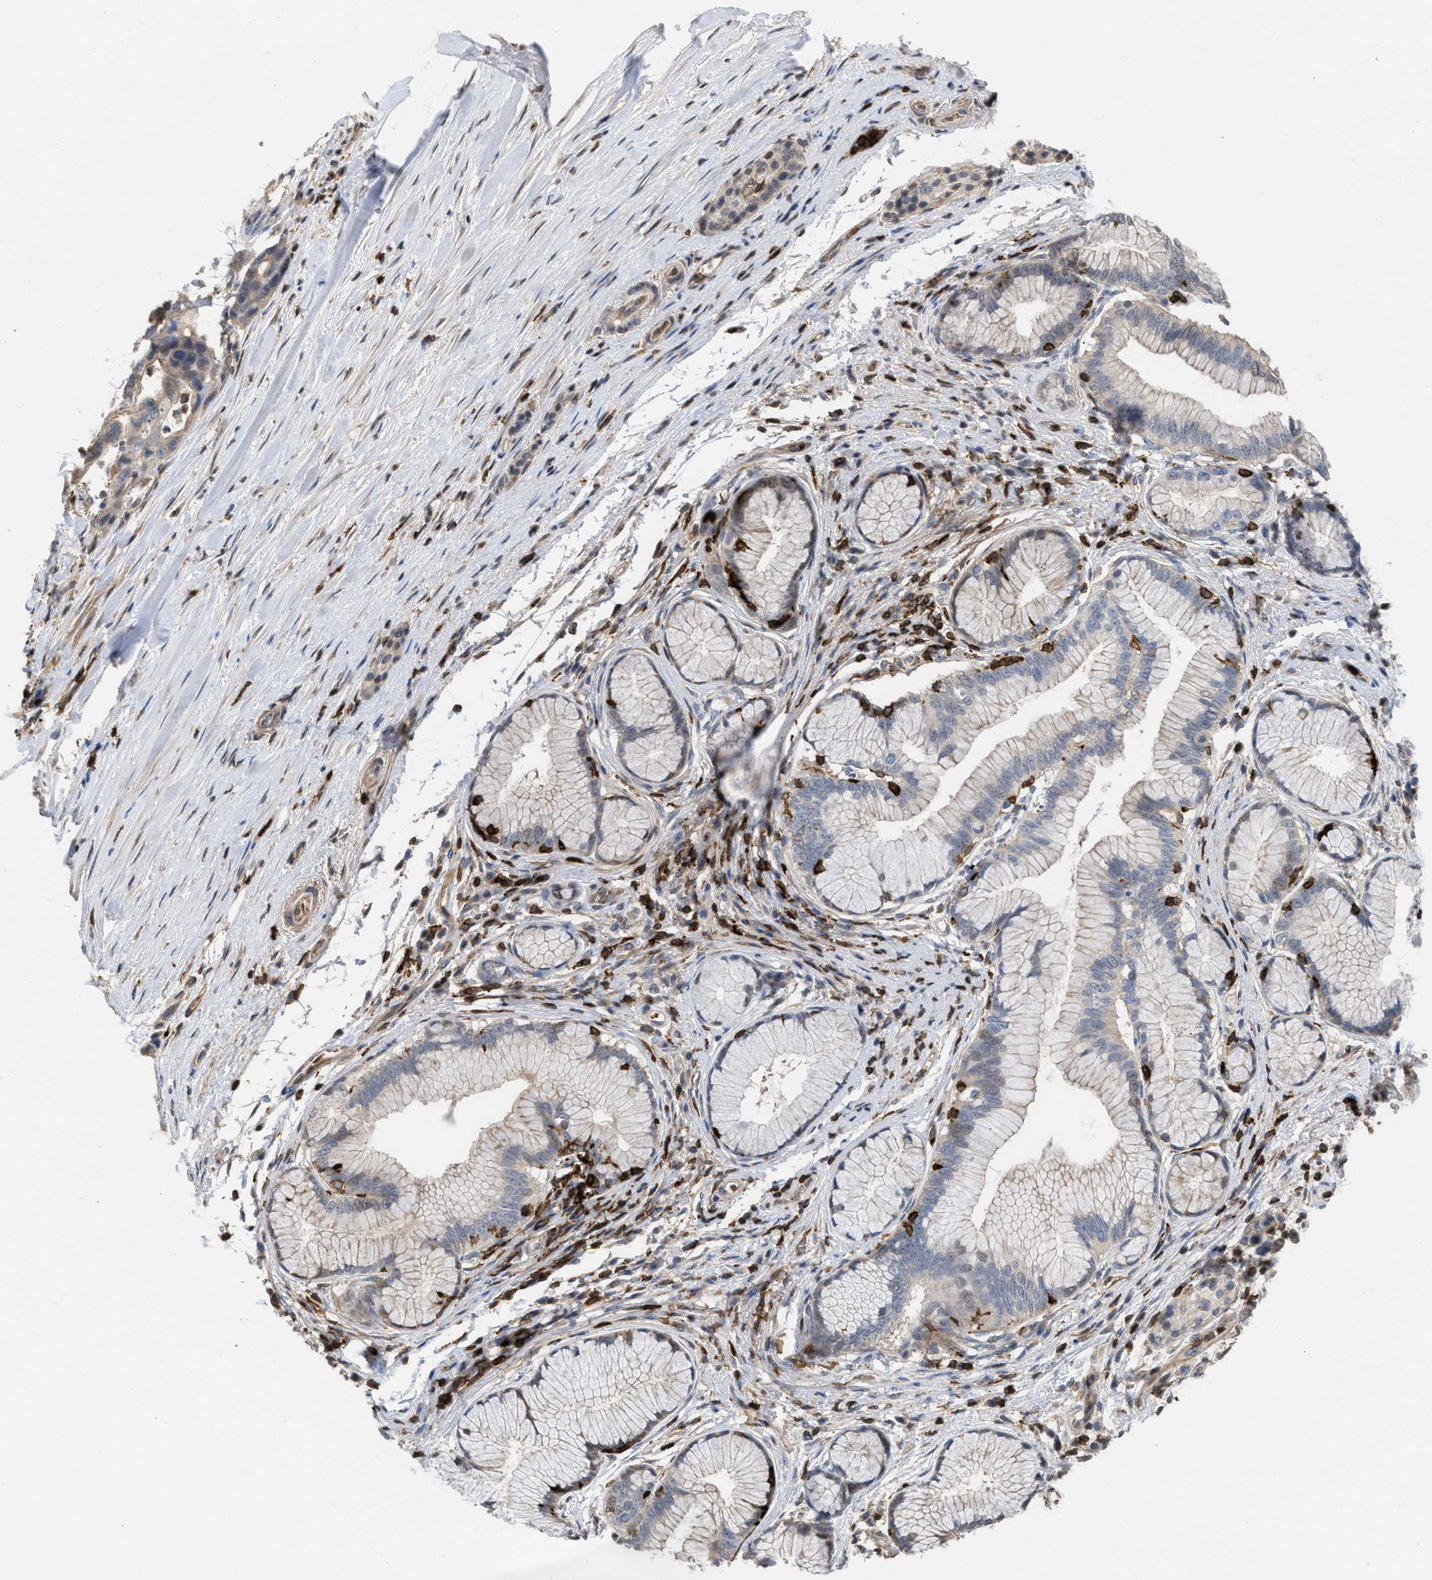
{"staining": {"intensity": "weak", "quantity": "<25%", "location": "cytoplasmic/membranous"}, "tissue": "pancreatic cancer", "cell_type": "Tumor cells", "image_type": "cancer", "snomed": [{"axis": "morphology", "description": "Adenocarcinoma, NOS"}, {"axis": "topography", "description": "Pancreas"}], "caption": "The histopathology image displays no staining of tumor cells in pancreatic cancer (adenocarcinoma). (DAB immunohistochemistry visualized using brightfield microscopy, high magnification).", "gene": "PTPRE", "patient": {"sex": "female", "age": 70}}